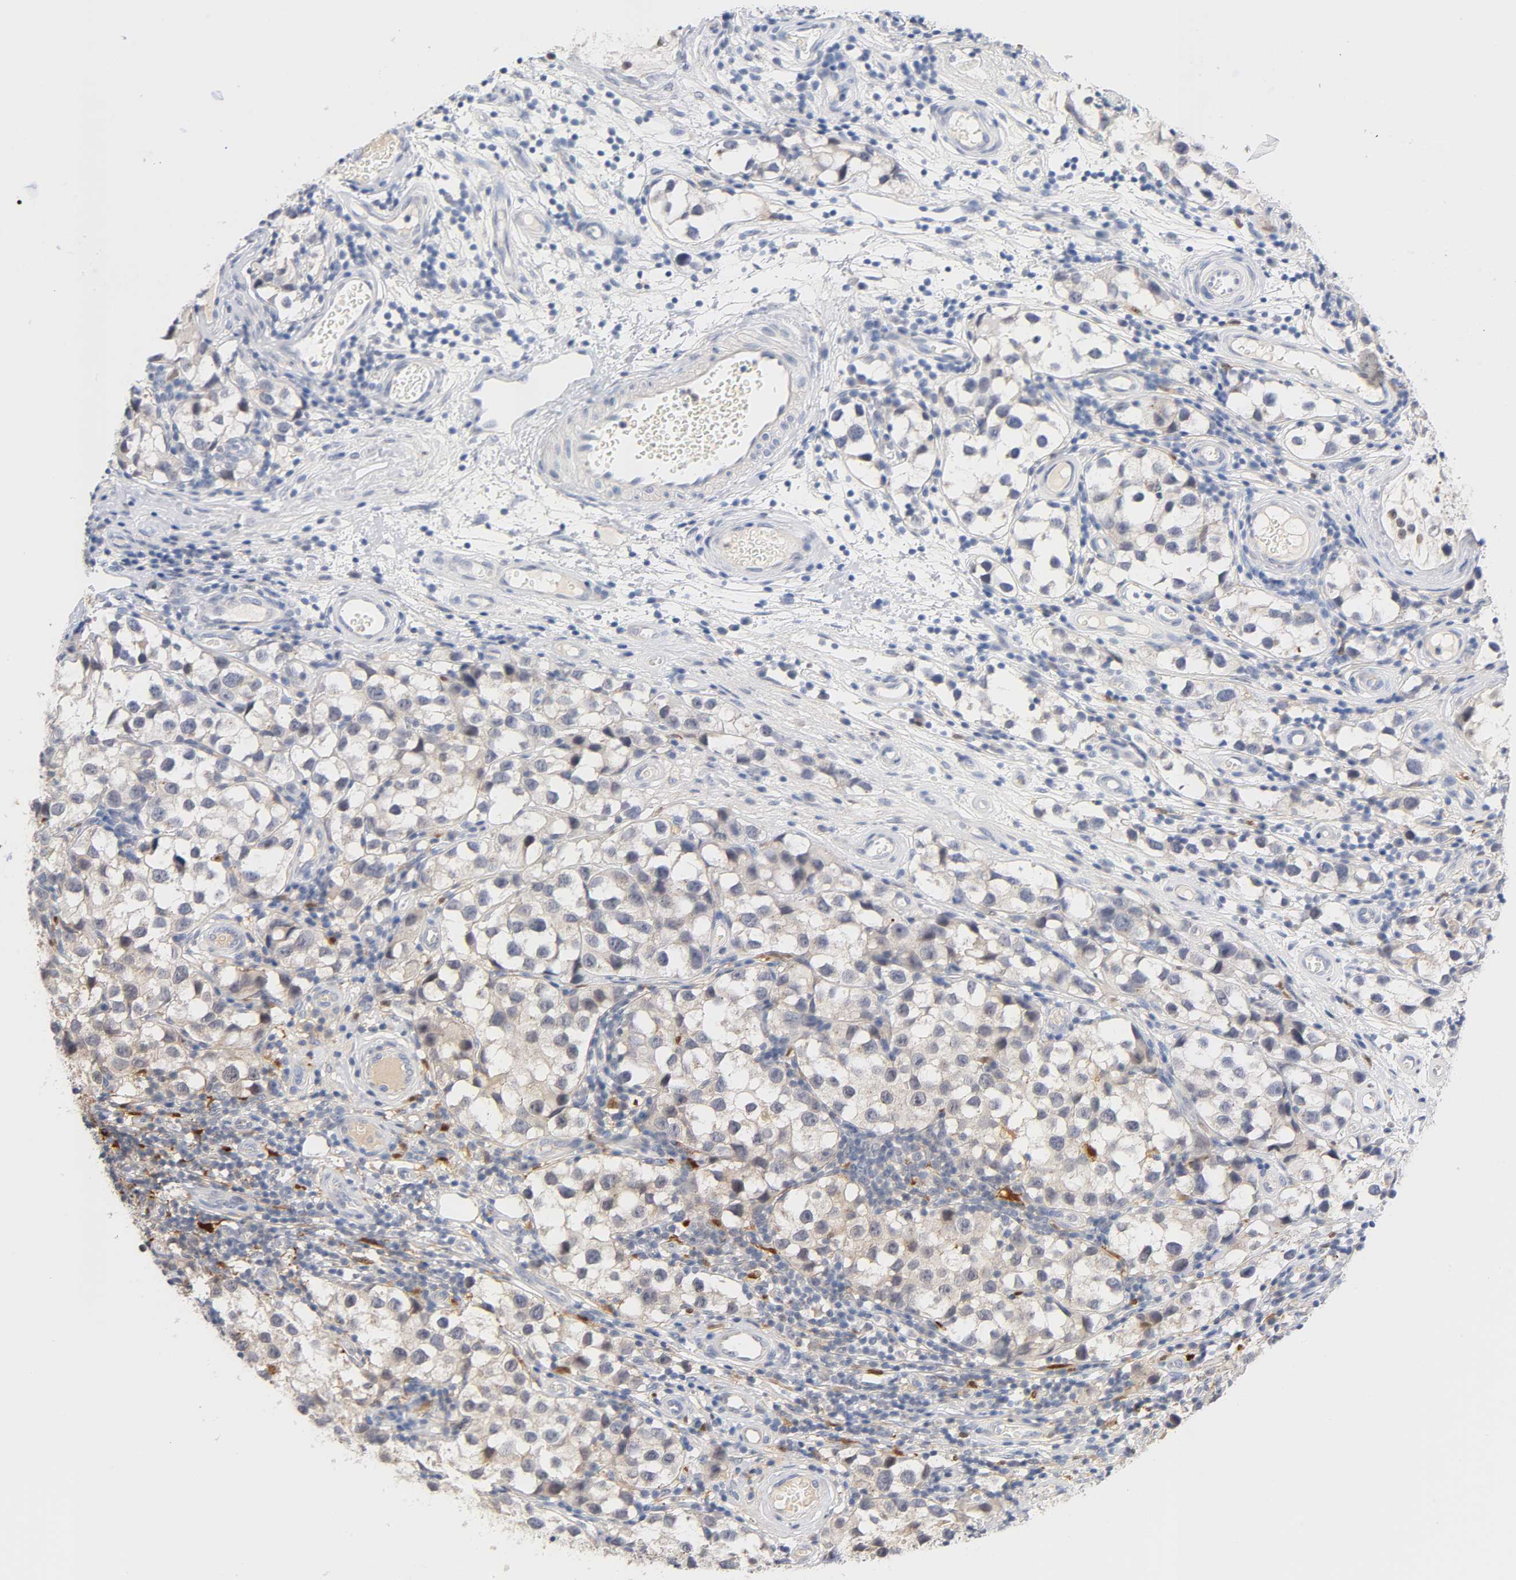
{"staining": {"intensity": "negative", "quantity": "none", "location": "none"}, "tissue": "testis cancer", "cell_type": "Tumor cells", "image_type": "cancer", "snomed": [{"axis": "morphology", "description": "Seminoma, NOS"}, {"axis": "topography", "description": "Testis"}], "caption": "This image is of testis seminoma stained with IHC to label a protein in brown with the nuclei are counter-stained blue. There is no expression in tumor cells.", "gene": "IL18", "patient": {"sex": "male", "age": 39}}